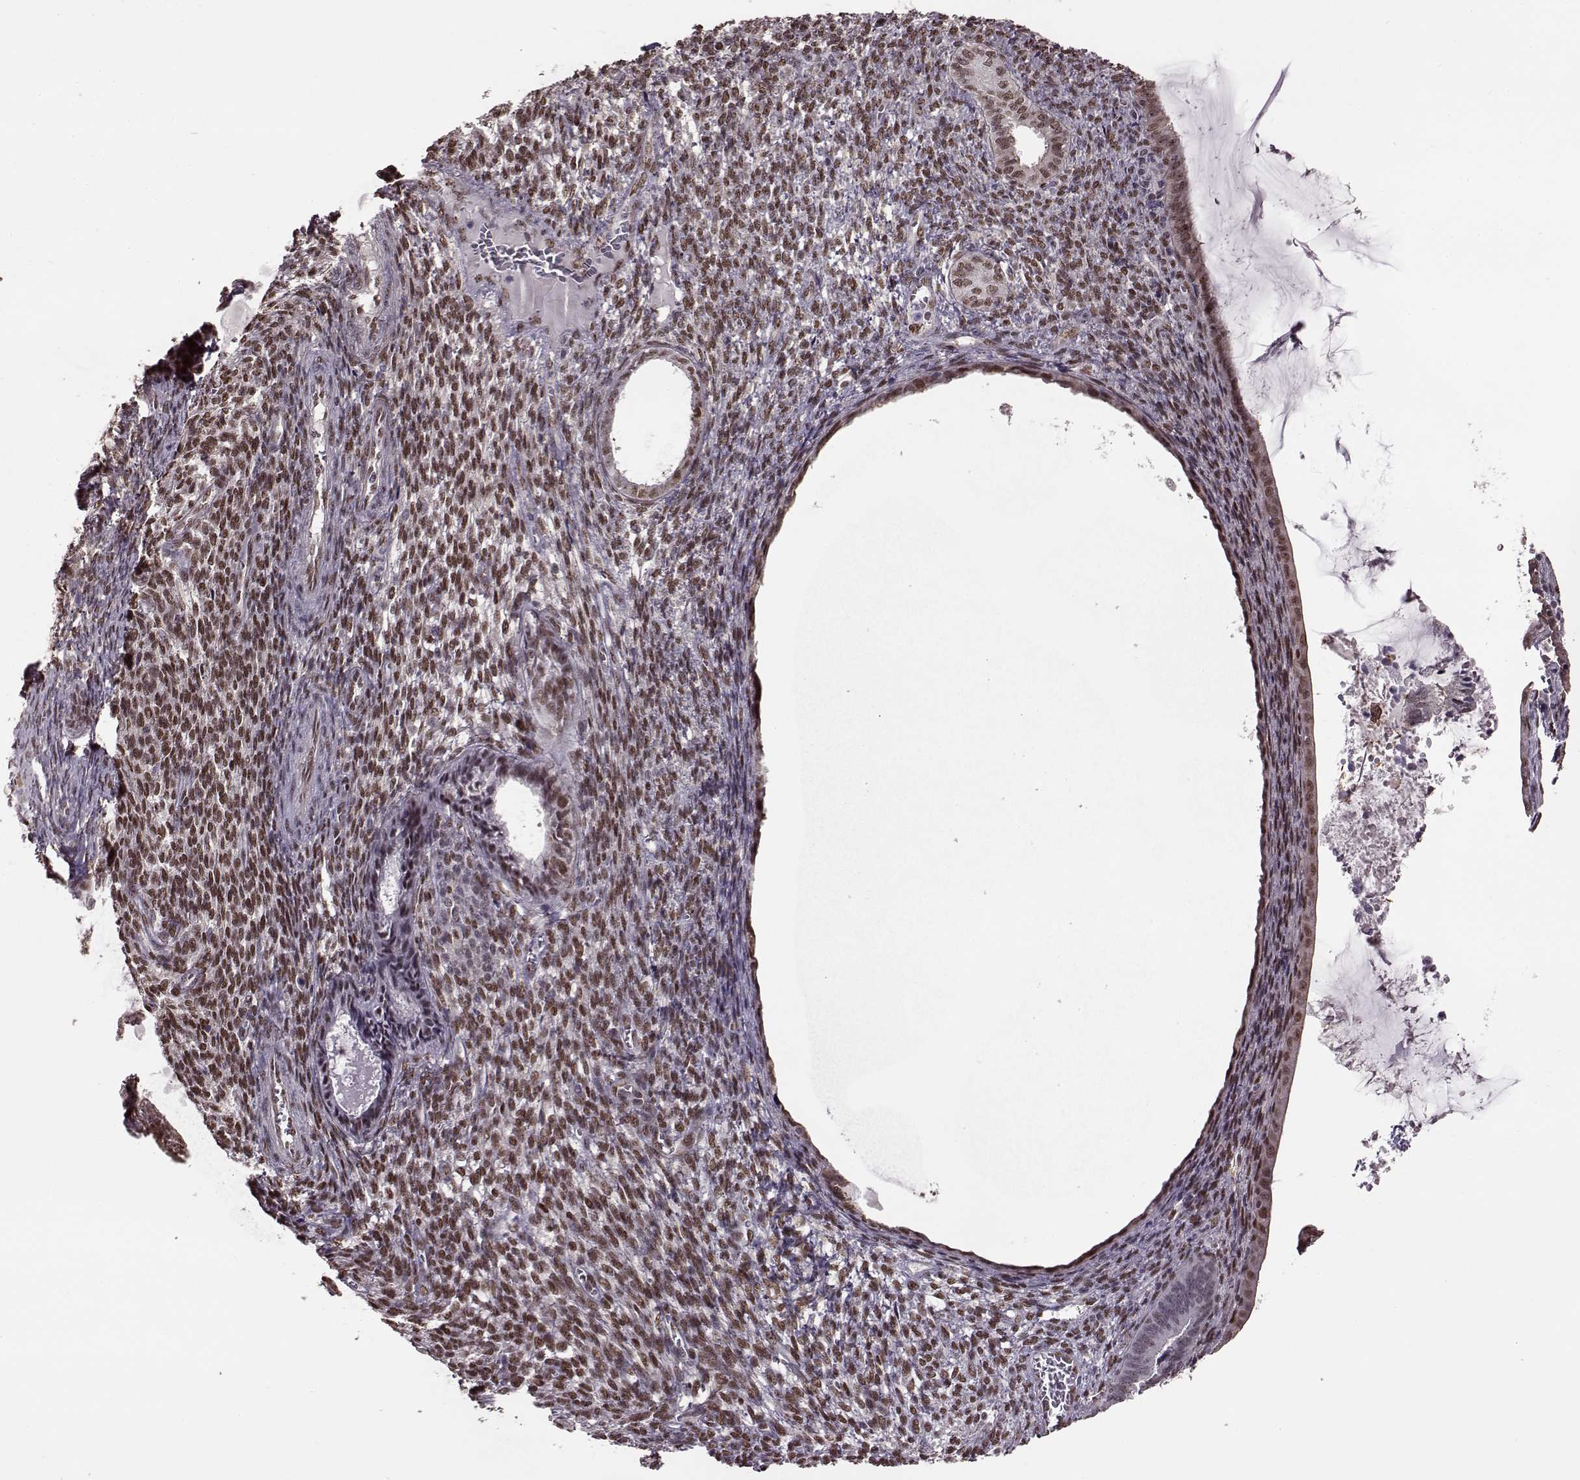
{"staining": {"intensity": "weak", "quantity": ">75%", "location": "nuclear"}, "tissue": "endometrial cancer", "cell_type": "Tumor cells", "image_type": "cancer", "snomed": [{"axis": "morphology", "description": "Adenocarcinoma, NOS"}, {"axis": "topography", "description": "Endometrium"}], "caption": "Immunohistochemistry of adenocarcinoma (endometrial) reveals low levels of weak nuclear expression in about >75% of tumor cells.", "gene": "FTO", "patient": {"sex": "female", "age": 86}}